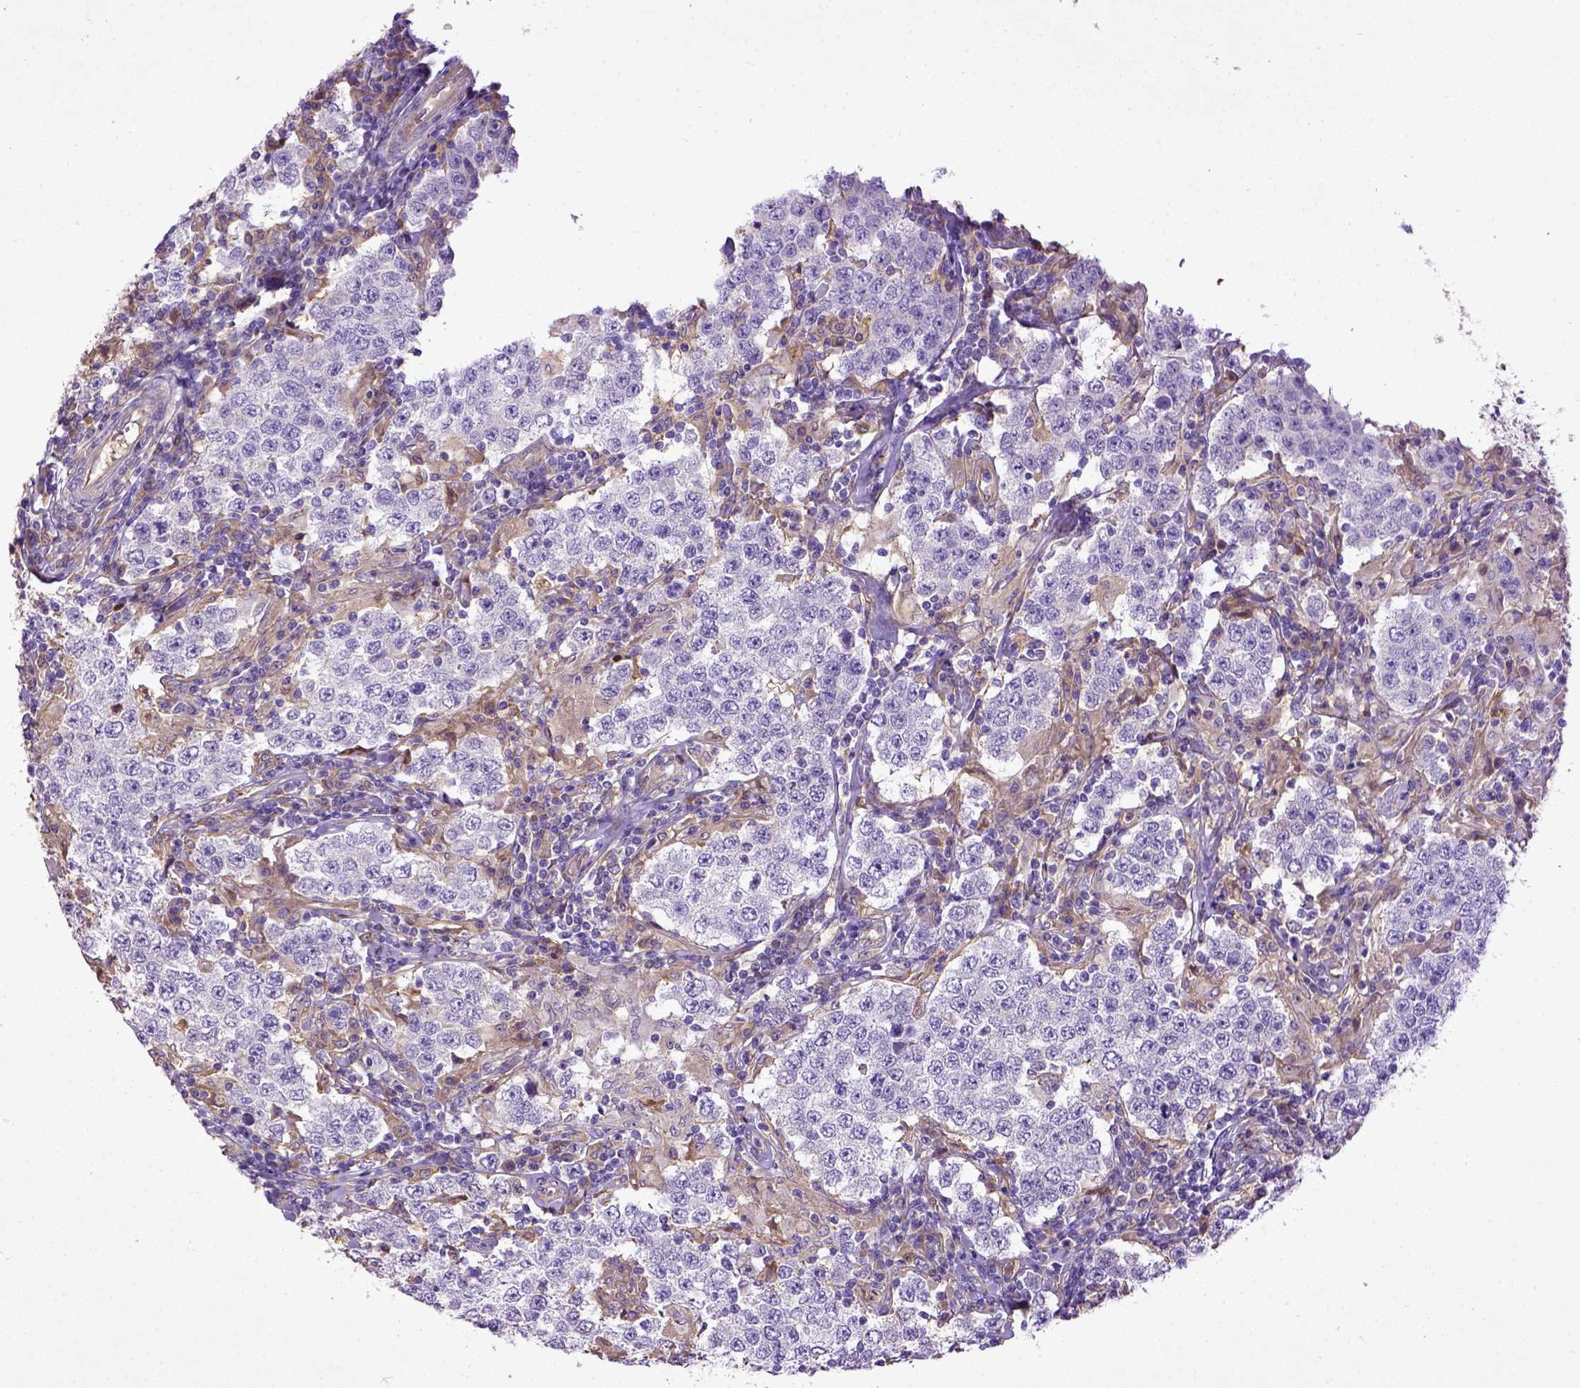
{"staining": {"intensity": "negative", "quantity": "none", "location": "none"}, "tissue": "testis cancer", "cell_type": "Tumor cells", "image_type": "cancer", "snomed": [{"axis": "morphology", "description": "Seminoma, NOS"}, {"axis": "morphology", "description": "Carcinoma, Embryonal, NOS"}, {"axis": "topography", "description": "Testis"}], "caption": "DAB immunohistochemical staining of testis cancer shows no significant expression in tumor cells. (DAB (3,3'-diaminobenzidine) IHC, high magnification).", "gene": "DEPDC1B", "patient": {"sex": "male", "age": 41}}